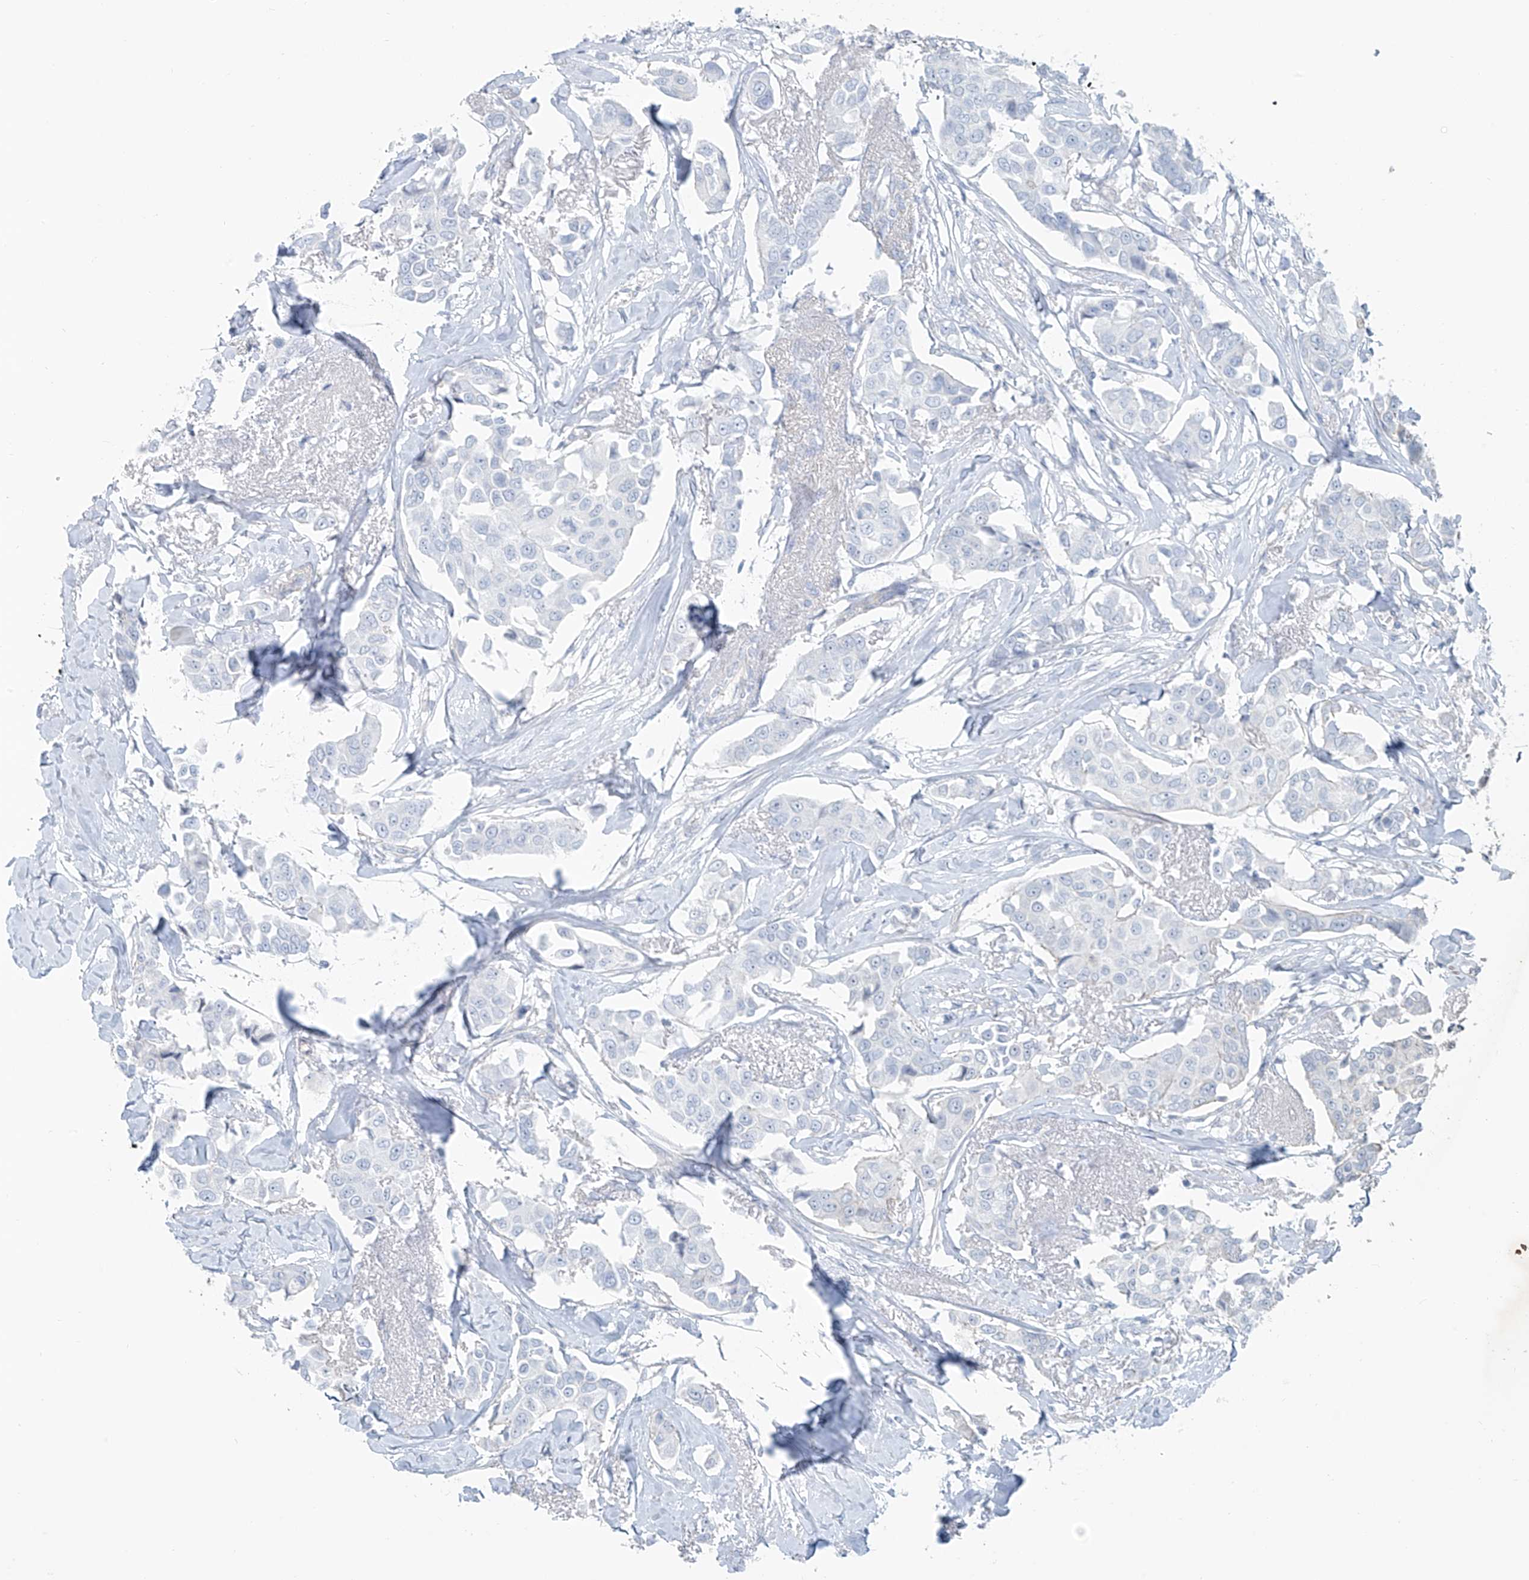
{"staining": {"intensity": "negative", "quantity": "none", "location": "none"}, "tissue": "breast cancer", "cell_type": "Tumor cells", "image_type": "cancer", "snomed": [{"axis": "morphology", "description": "Duct carcinoma"}, {"axis": "topography", "description": "Breast"}], "caption": "DAB immunohistochemical staining of human breast cancer (invasive ductal carcinoma) exhibits no significant positivity in tumor cells.", "gene": "TUBE1", "patient": {"sex": "female", "age": 80}}